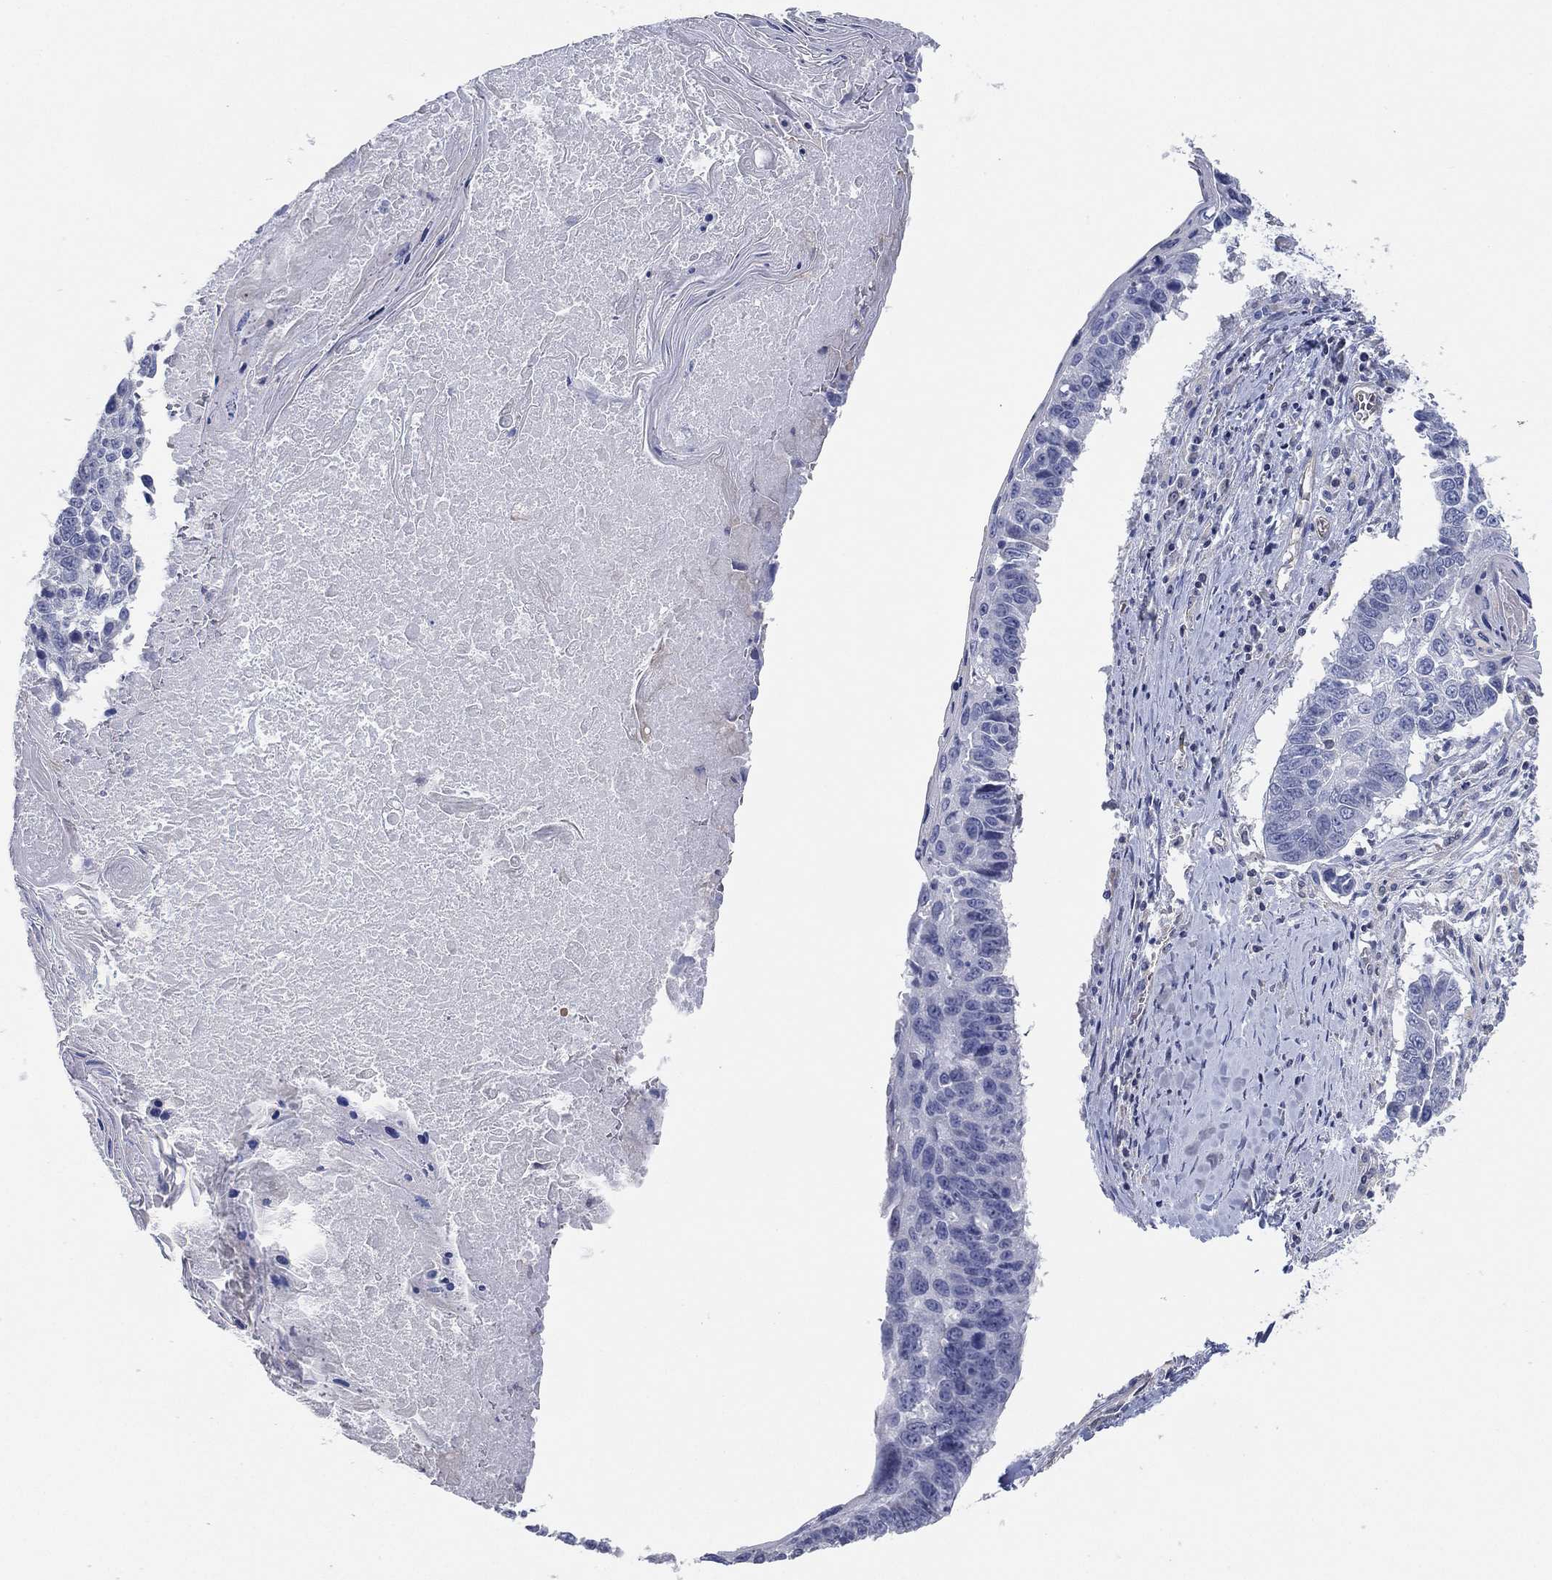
{"staining": {"intensity": "negative", "quantity": "none", "location": "none"}, "tissue": "lung cancer", "cell_type": "Tumor cells", "image_type": "cancer", "snomed": [{"axis": "morphology", "description": "Squamous cell carcinoma, NOS"}, {"axis": "topography", "description": "Lung"}], "caption": "A photomicrograph of squamous cell carcinoma (lung) stained for a protein reveals no brown staining in tumor cells. (Brightfield microscopy of DAB (3,3'-diaminobenzidine) immunohistochemistry at high magnification).", "gene": "CFTR", "patient": {"sex": "male", "age": 73}}